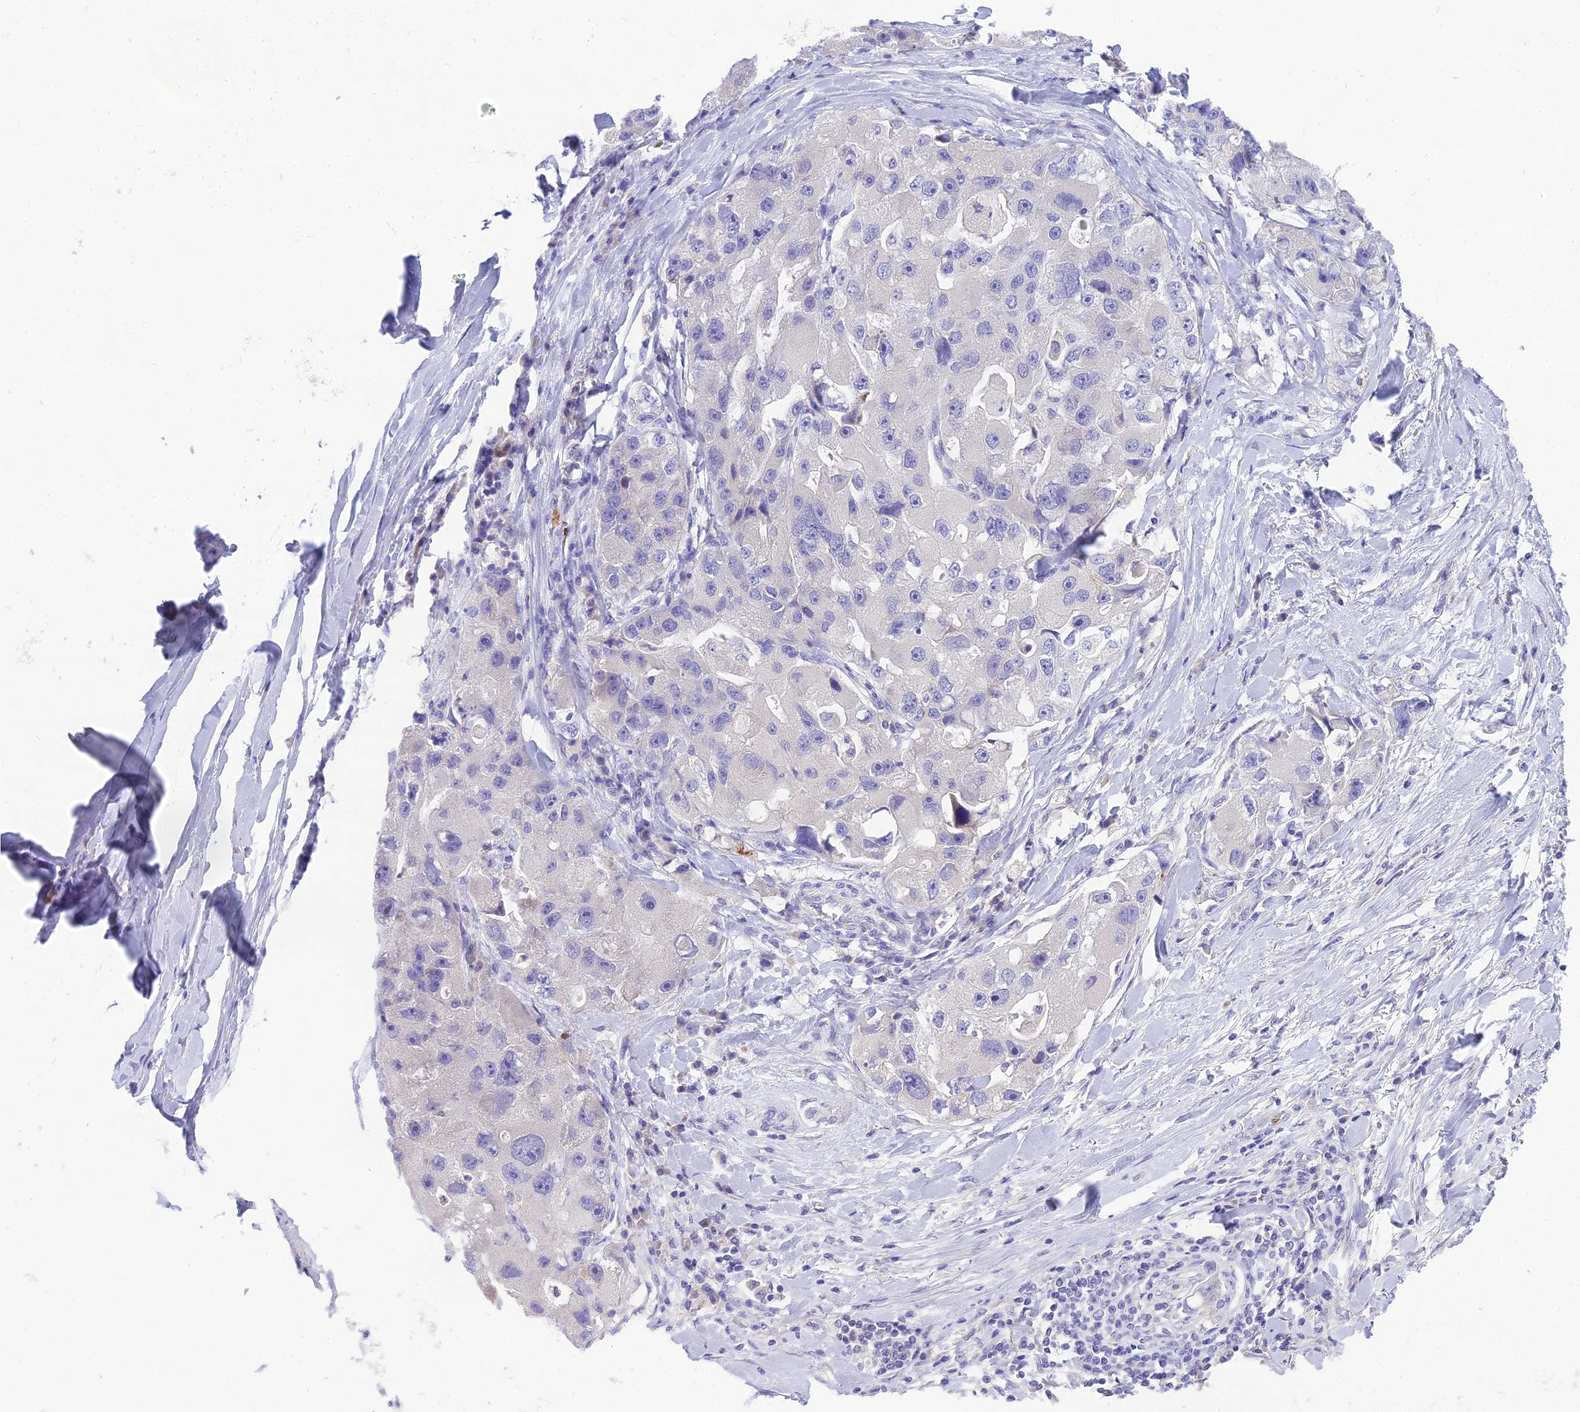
{"staining": {"intensity": "negative", "quantity": "none", "location": "none"}, "tissue": "lung cancer", "cell_type": "Tumor cells", "image_type": "cancer", "snomed": [{"axis": "morphology", "description": "Adenocarcinoma, NOS"}, {"axis": "topography", "description": "Lung"}], "caption": "Immunohistochemical staining of lung cancer shows no significant positivity in tumor cells.", "gene": "KIAA0408", "patient": {"sex": "female", "age": 54}}